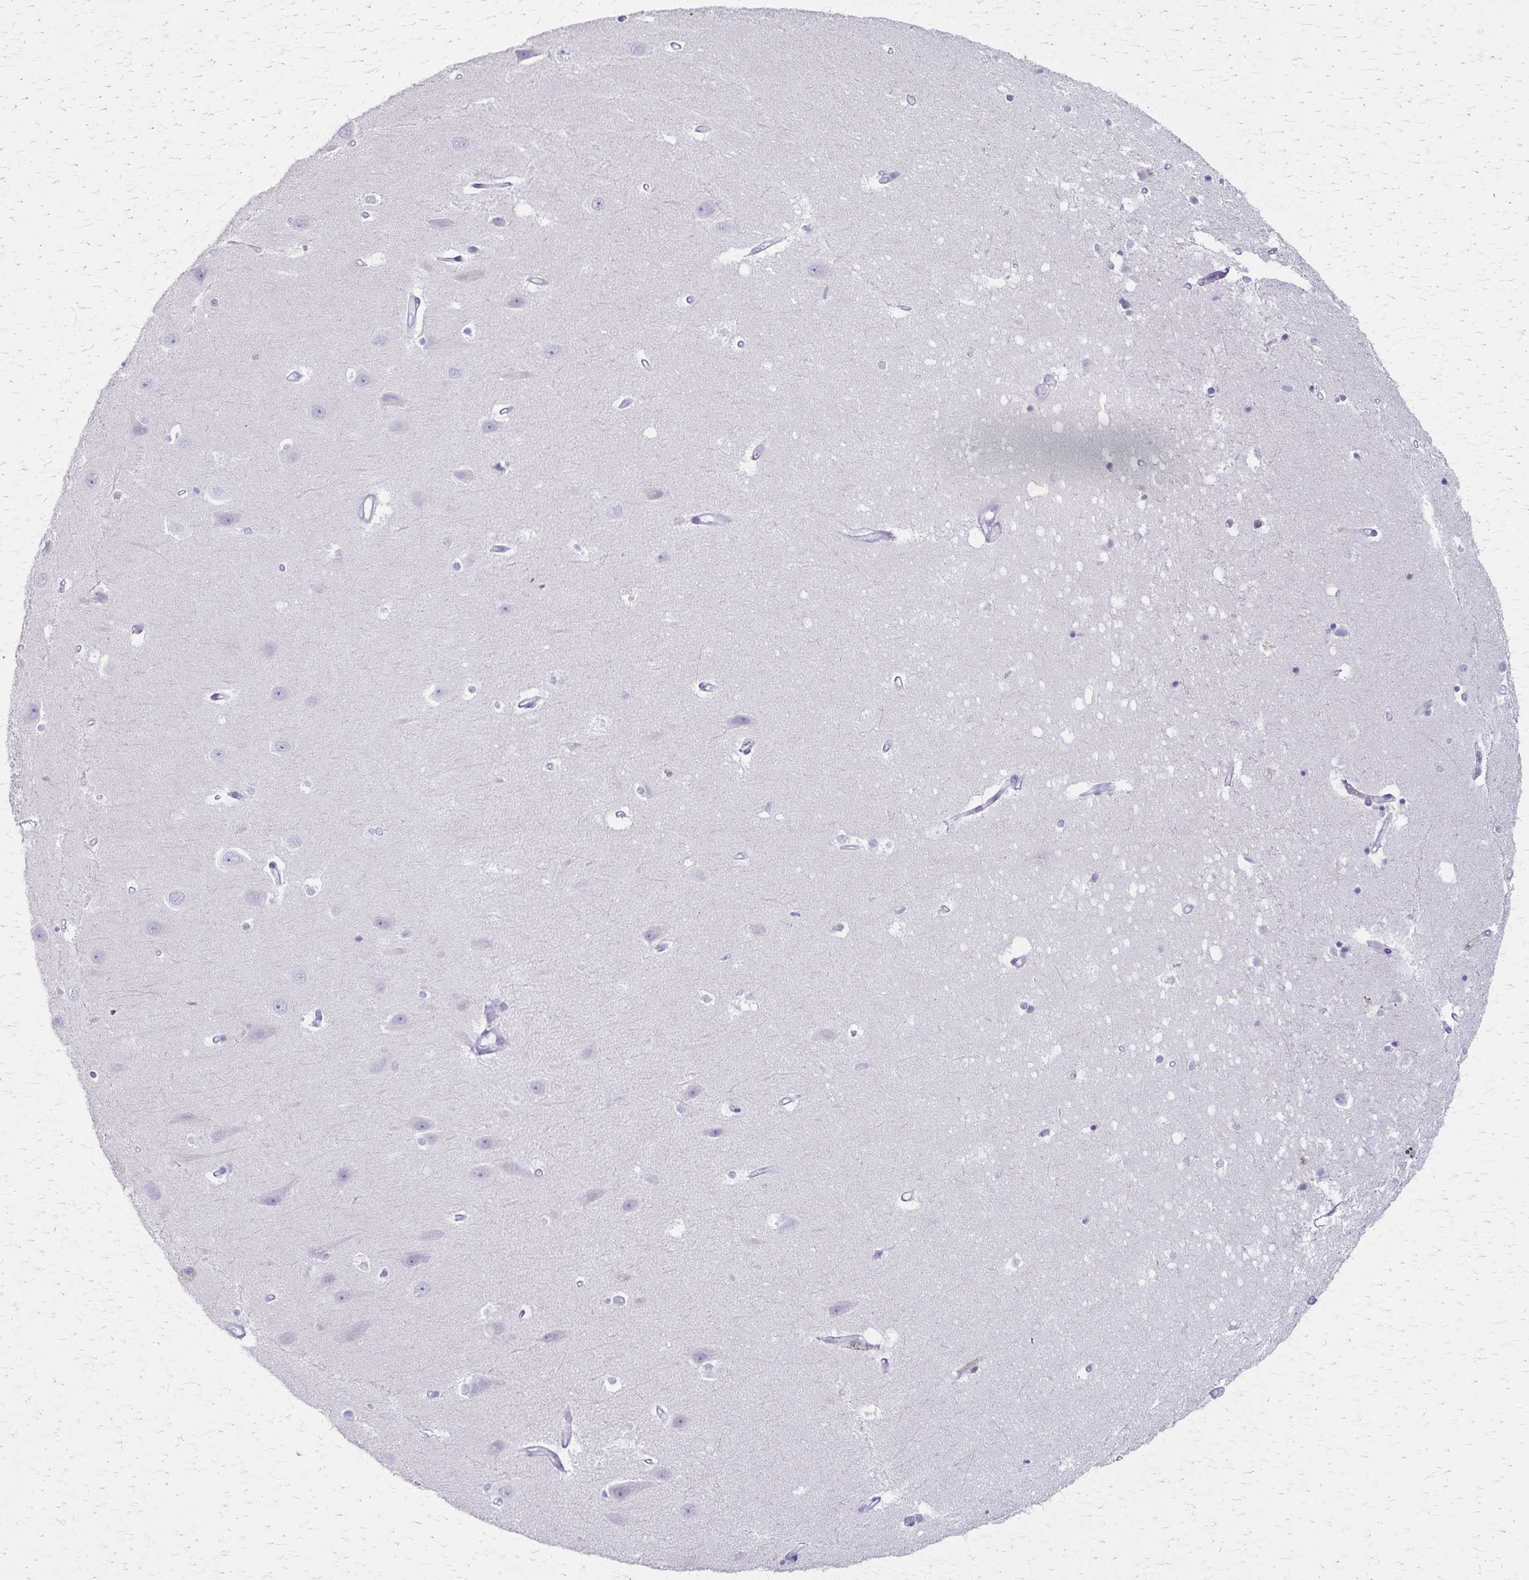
{"staining": {"intensity": "negative", "quantity": "none", "location": "none"}, "tissue": "hippocampus", "cell_type": "Glial cells", "image_type": "normal", "snomed": [{"axis": "morphology", "description": "Normal tissue, NOS"}, {"axis": "topography", "description": "Hippocampus"}], "caption": "A histopathology image of hippocampus stained for a protein shows no brown staining in glial cells. The staining is performed using DAB brown chromogen with nuclei counter-stained in using hematoxylin.", "gene": "RASL10B", "patient": {"sex": "male", "age": 63}}